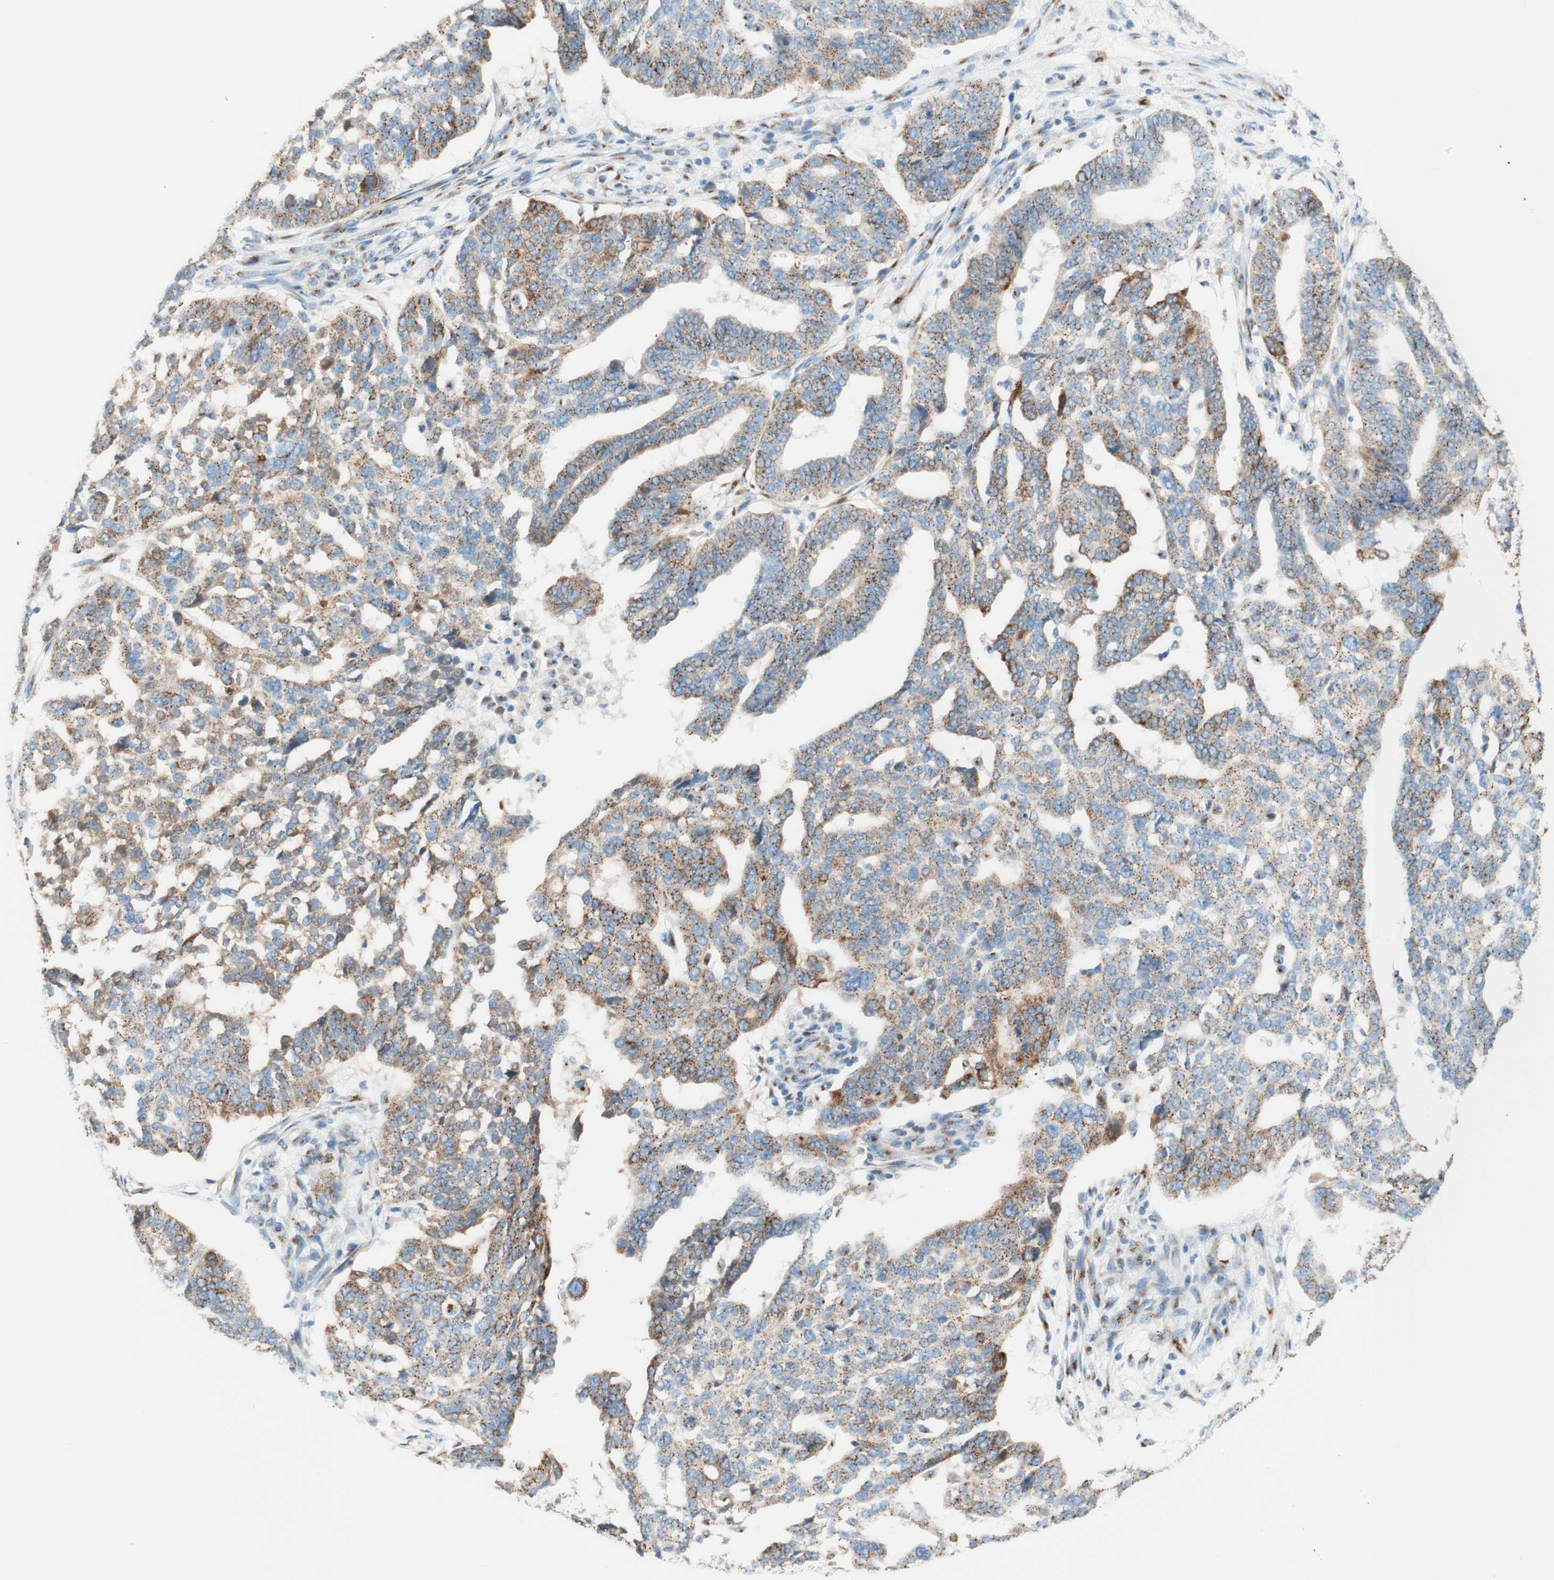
{"staining": {"intensity": "moderate", "quantity": ">75%", "location": "cytoplasmic/membranous"}, "tissue": "ovarian cancer", "cell_type": "Tumor cells", "image_type": "cancer", "snomed": [{"axis": "morphology", "description": "Cystadenocarcinoma, serous, NOS"}, {"axis": "topography", "description": "Ovary"}], "caption": "A brown stain labels moderate cytoplasmic/membranous staining of a protein in ovarian serous cystadenocarcinoma tumor cells.", "gene": "GOLGB1", "patient": {"sex": "female", "age": 59}}